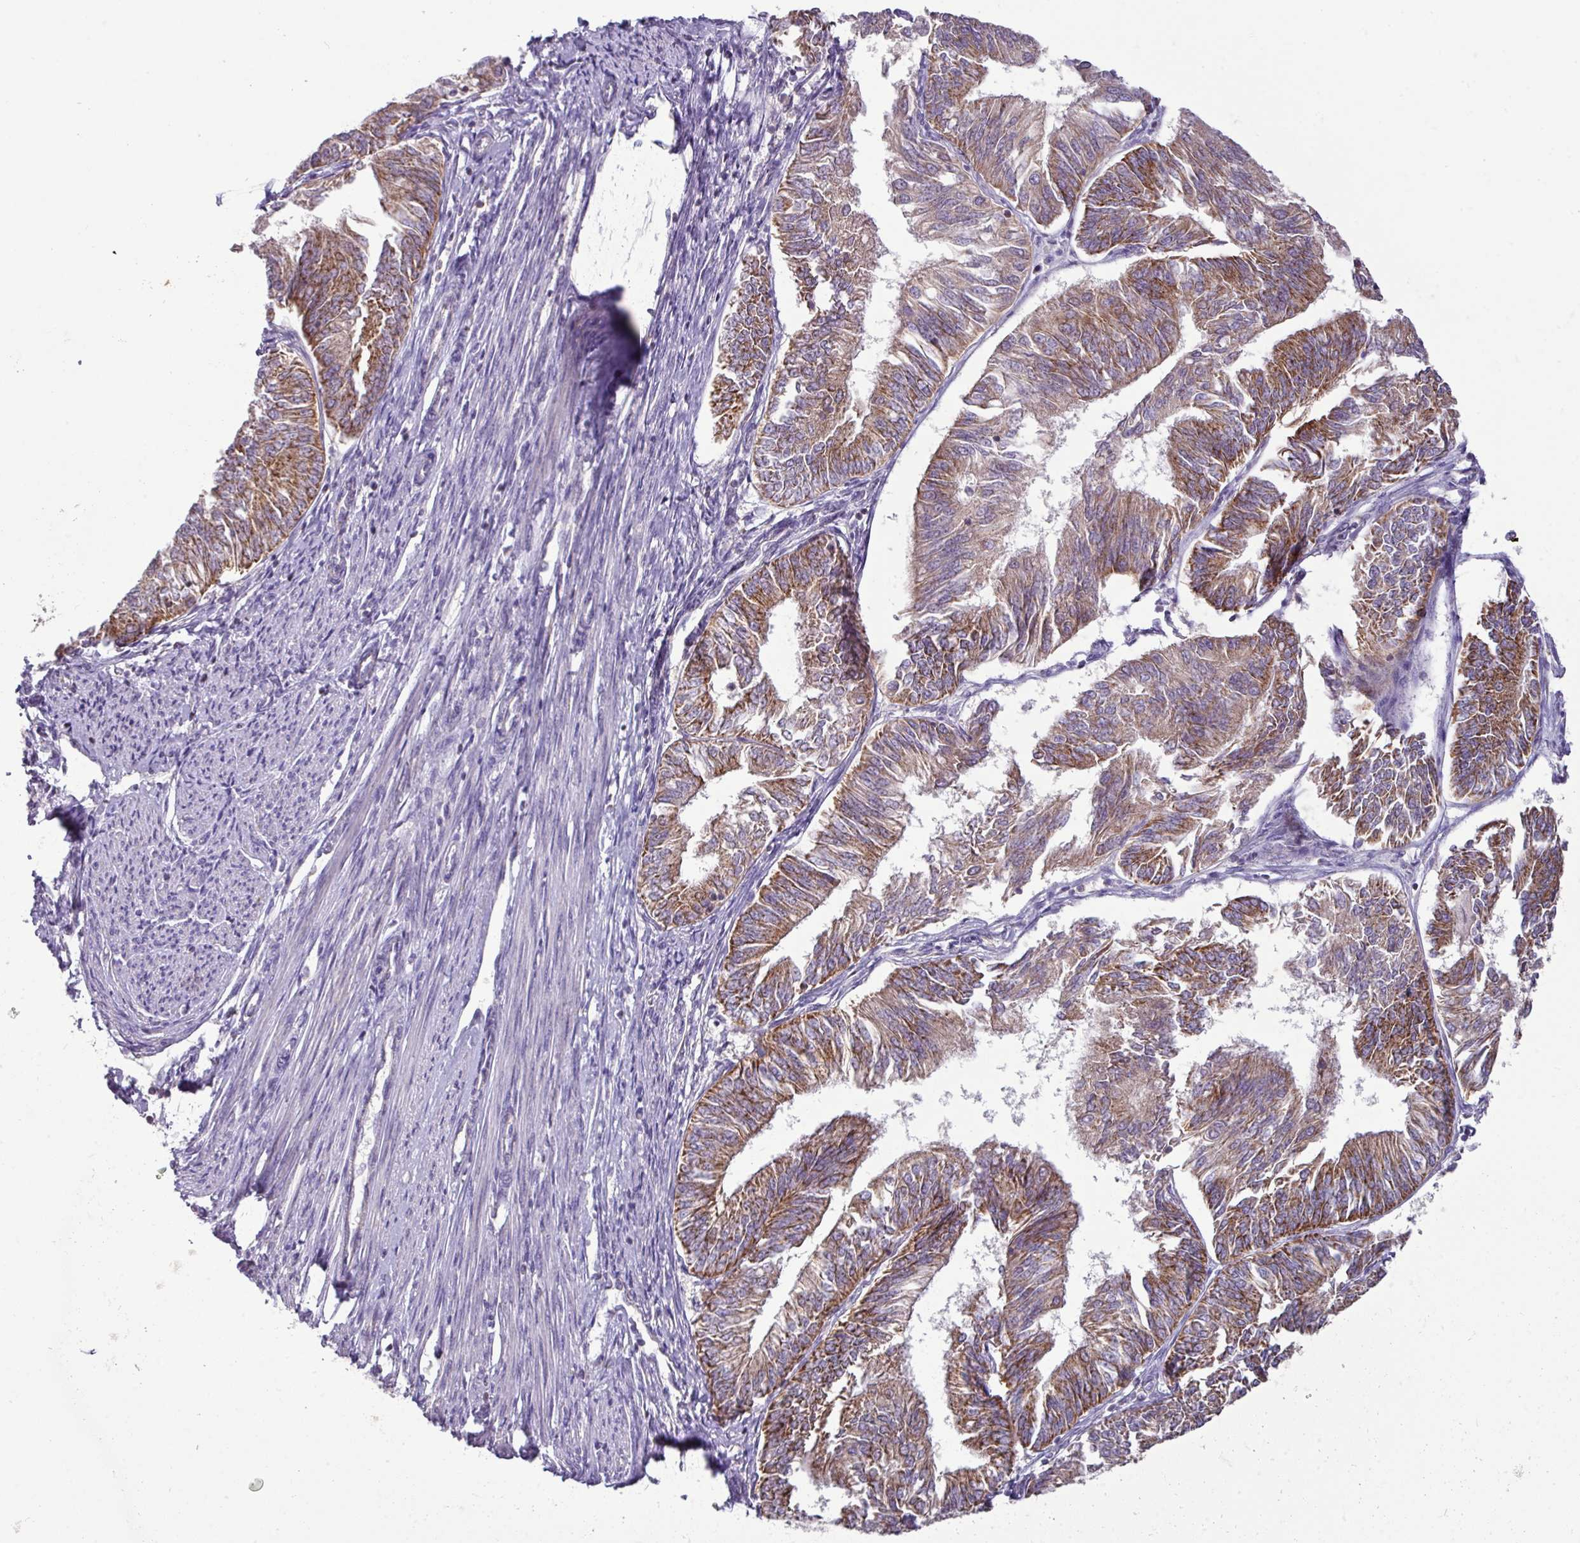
{"staining": {"intensity": "moderate", "quantity": ">75%", "location": "cytoplasmic/membranous"}, "tissue": "endometrial cancer", "cell_type": "Tumor cells", "image_type": "cancer", "snomed": [{"axis": "morphology", "description": "Adenocarcinoma, NOS"}, {"axis": "topography", "description": "Endometrium"}], "caption": "Moderate cytoplasmic/membranous protein staining is identified in about >75% of tumor cells in endometrial adenocarcinoma.", "gene": "TRAPPC1", "patient": {"sex": "female", "age": 58}}